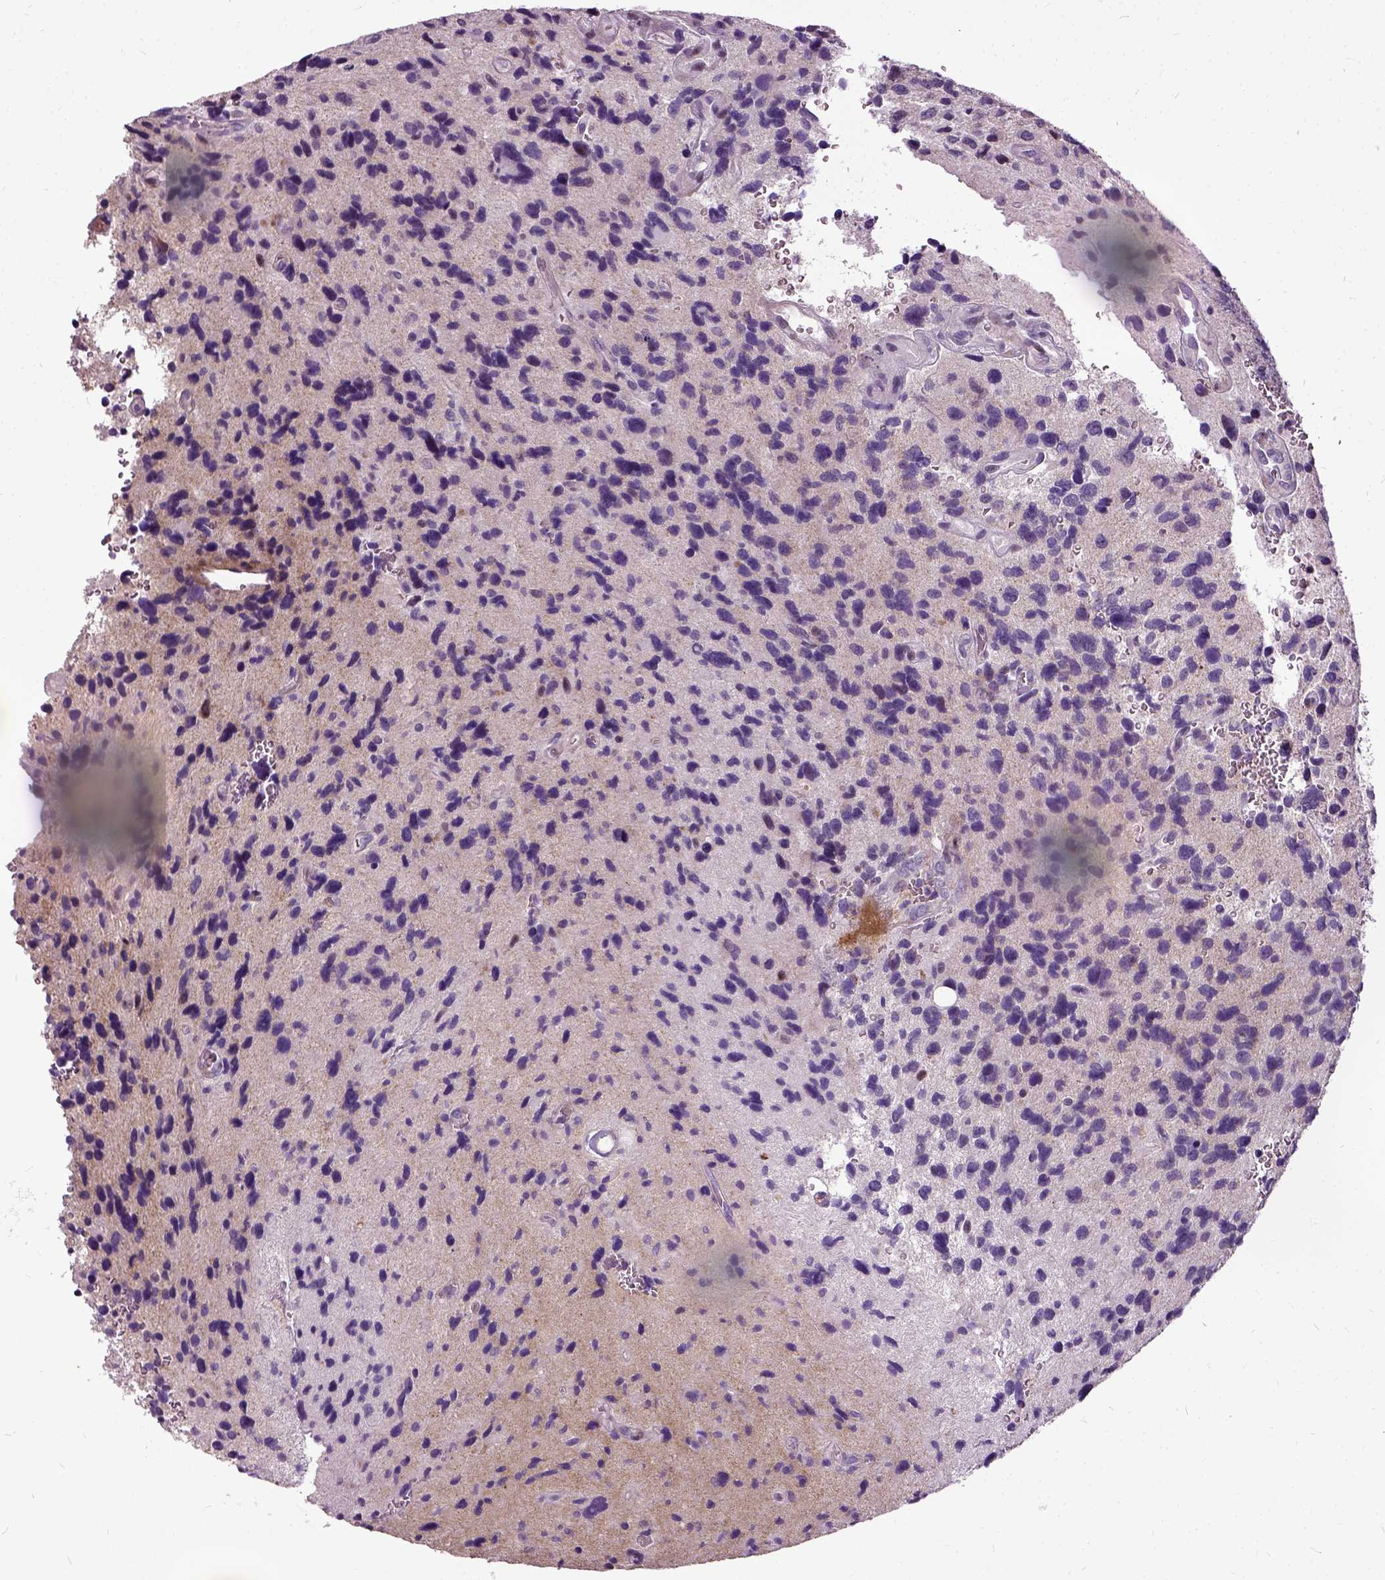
{"staining": {"intensity": "negative", "quantity": "none", "location": "none"}, "tissue": "glioma", "cell_type": "Tumor cells", "image_type": "cancer", "snomed": [{"axis": "morphology", "description": "Glioma, malignant, NOS"}, {"axis": "morphology", "description": "Glioma, malignant, High grade"}, {"axis": "topography", "description": "Brain"}], "caption": "Tumor cells show no significant positivity in glioma.", "gene": "ILRUN", "patient": {"sex": "female", "age": 71}}